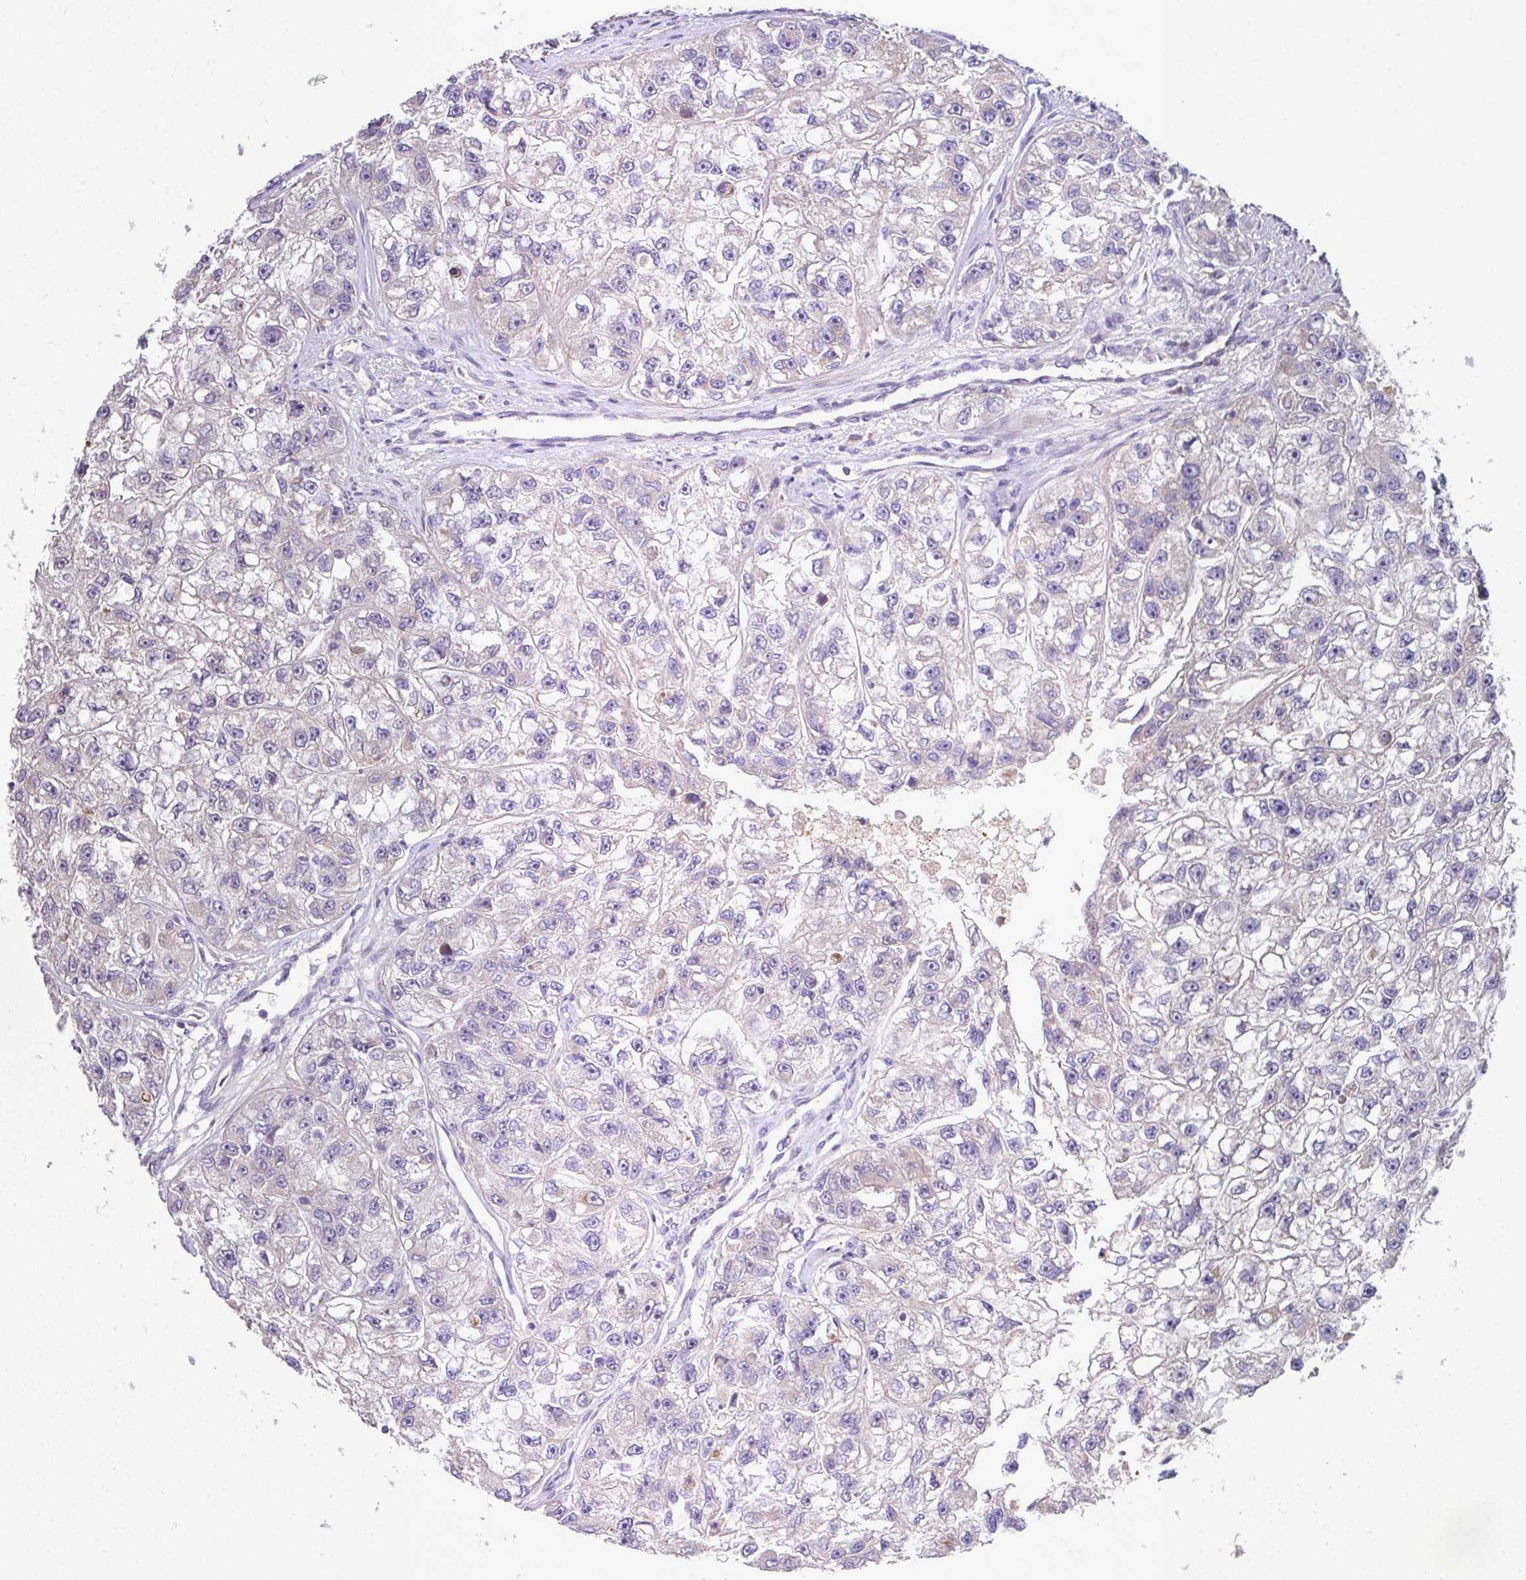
{"staining": {"intensity": "negative", "quantity": "none", "location": "none"}, "tissue": "renal cancer", "cell_type": "Tumor cells", "image_type": "cancer", "snomed": [{"axis": "morphology", "description": "Adenocarcinoma, NOS"}, {"axis": "topography", "description": "Kidney"}], "caption": "A micrograph of human renal cancer (adenocarcinoma) is negative for staining in tumor cells.", "gene": "IQCJ", "patient": {"sex": "male", "age": 63}}